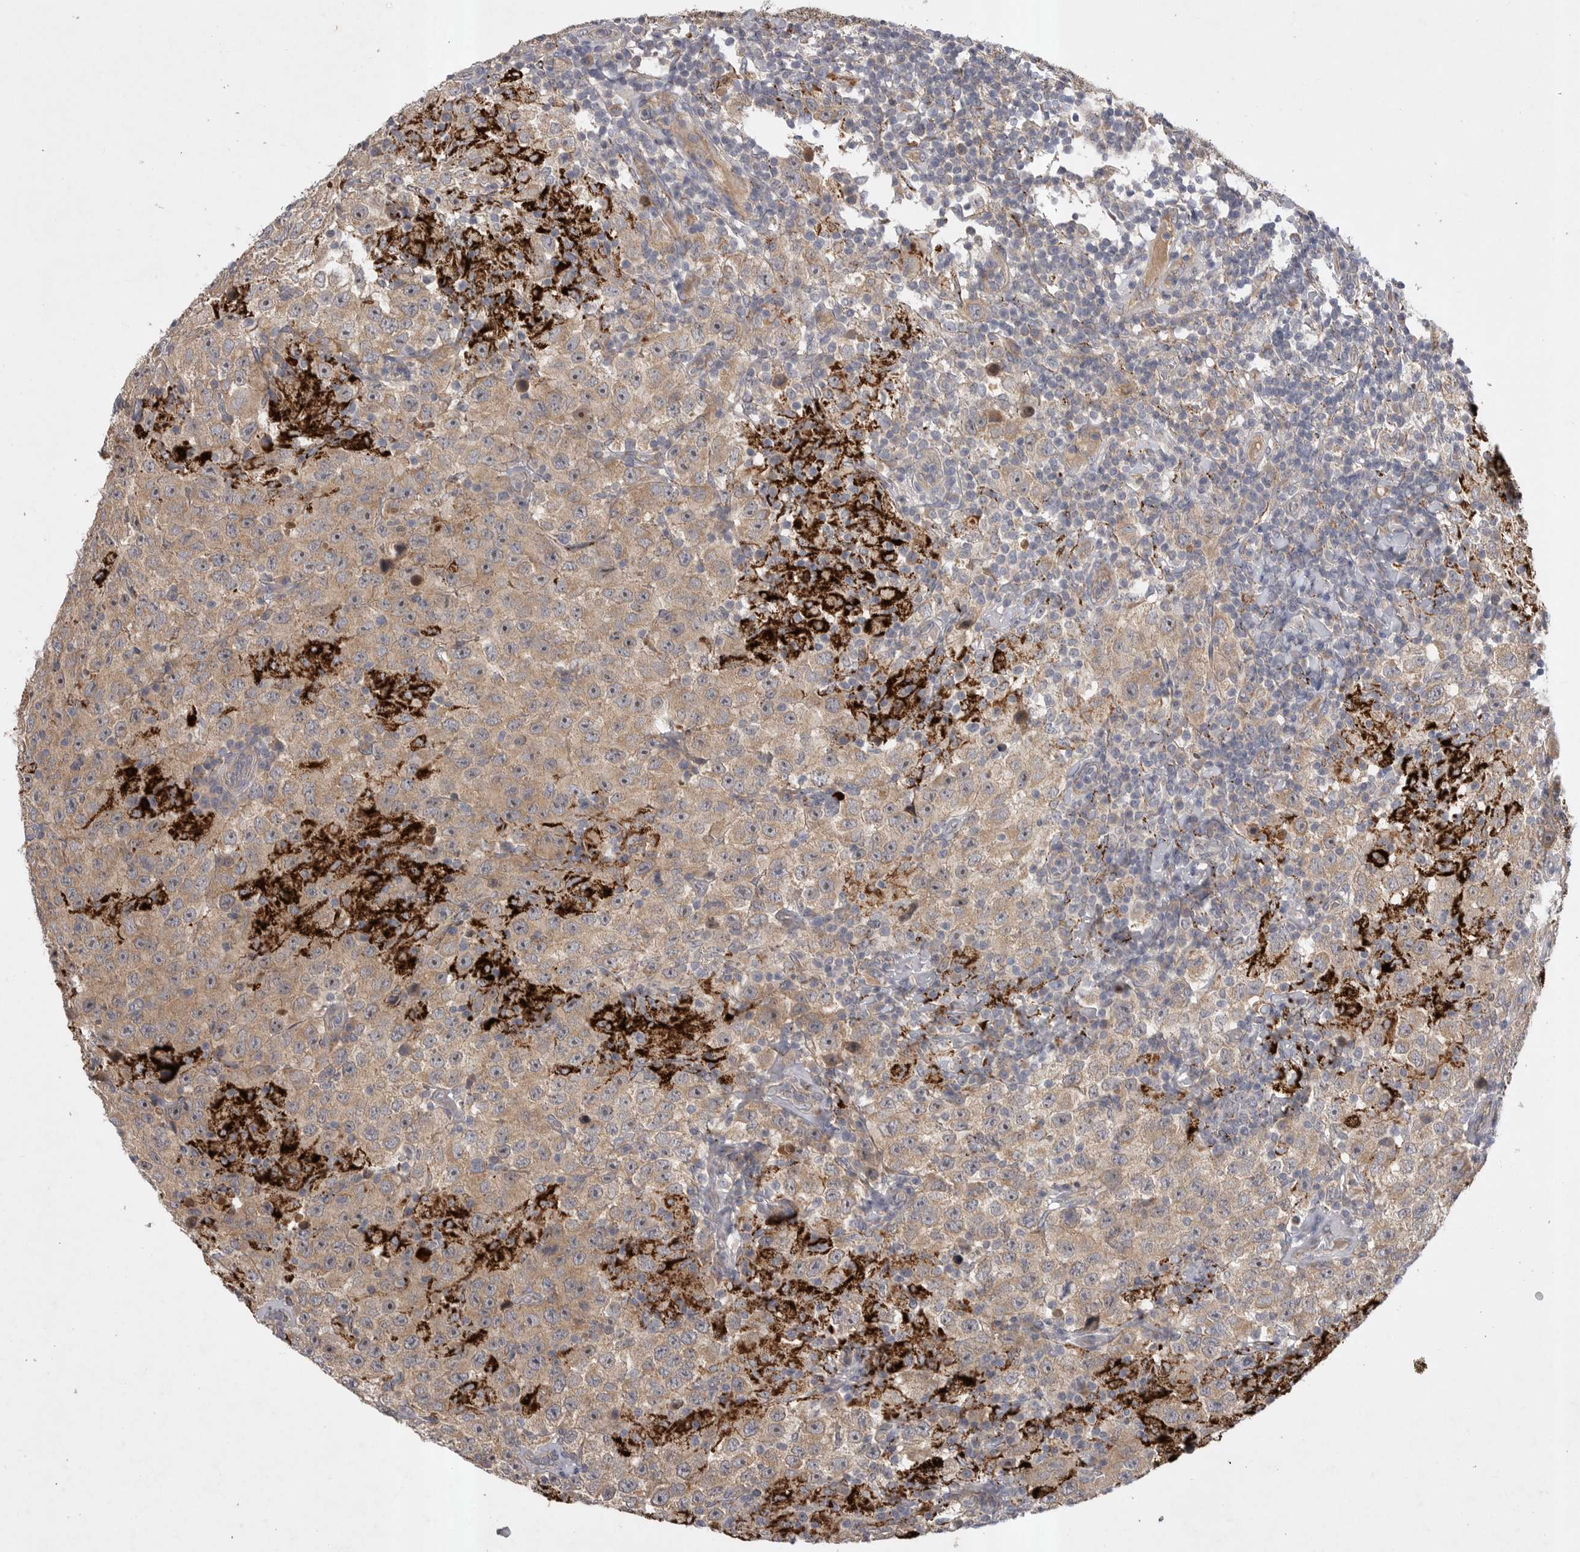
{"staining": {"intensity": "moderate", "quantity": ">75%", "location": "cytoplasmic/membranous"}, "tissue": "testis cancer", "cell_type": "Tumor cells", "image_type": "cancer", "snomed": [{"axis": "morphology", "description": "Seminoma, NOS"}, {"axis": "topography", "description": "Testis"}], "caption": "Immunohistochemistry (IHC) staining of seminoma (testis), which exhibits medium levels of moderate cytoplasmic/membranous staining in about >75% of tumor cells indicating moderate cytoplasmic/membranous protein staining. The staining was performed using DAB (brown) for protein detection and nuclei were counterstained in hematoxylin (blue).", "gene": "DHDDS", "patient": {"sex": "male", "age": 41}}